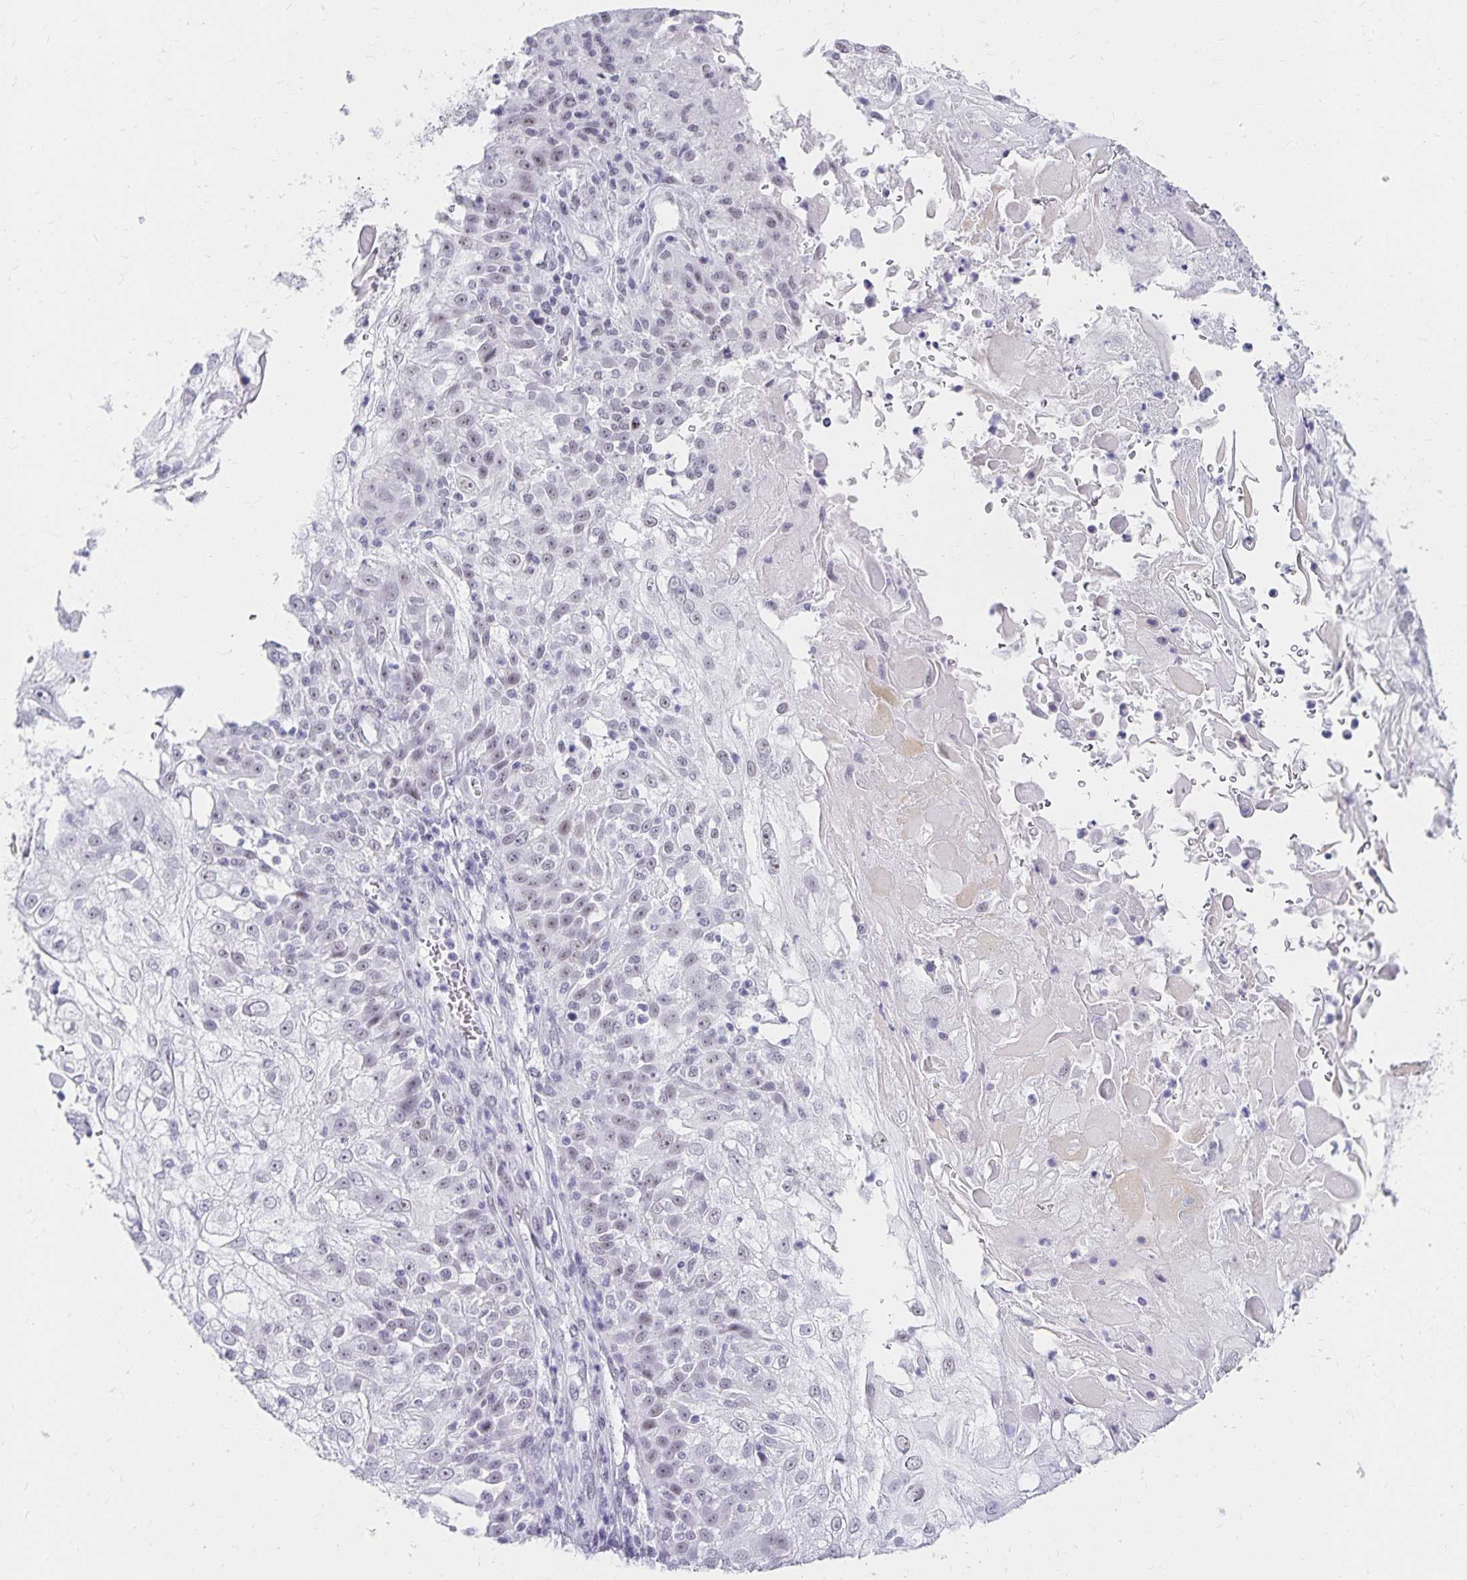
{"staining": {"intensity": "negative", "quantity": "none", "location": "none"}, "tissue": "skin cancer", "cell_type": "Tumor cells", "image_type": "cancer", "snomed": [{"axis": "morphology", "description": "Normal tissue, NOS"}, {"axis": "morphology", "description": "Squamous cell carcinoma, NOS"}, {"axis": "topography", "description": "Skin"}], "caption": "High power microscopy photomicrograph of an immunohistochemistry image of skin squamous cell carcinoma, revealing no significant staining in tumor cells.", "gene": "C20orf85", "patient": {"sex": "female", "age": 83}}